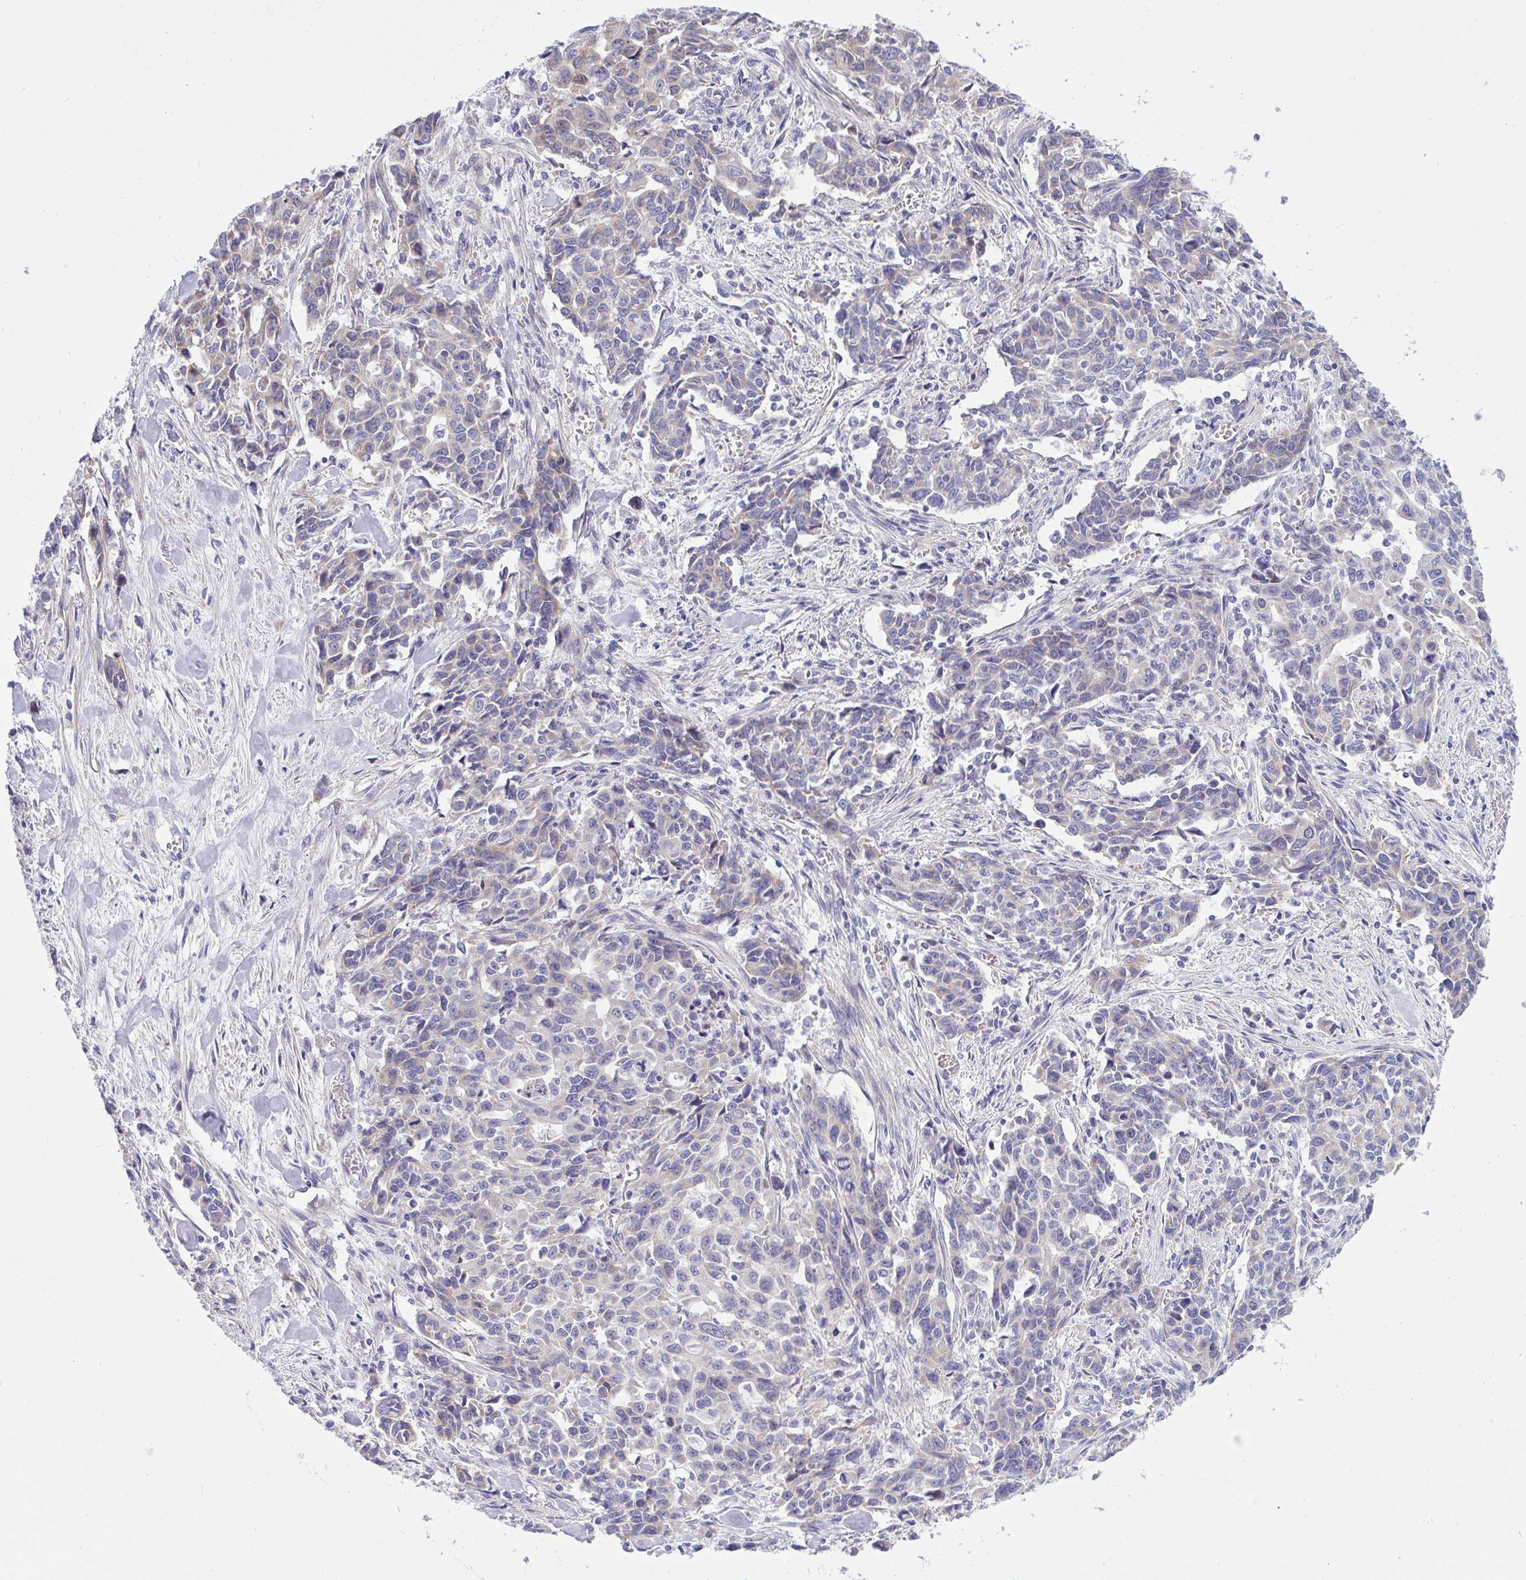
{"staining": {"intensity": "weak", "quantity": "25%-75%", "location": "cytoplasmic/membranous"}, "tissue": "stomach cancer", "cell_type": "Tumor cells", "image_type": "cancer", "snomed": [{"axis": "morphology", "description": "Adenocarcinoma, NOS"}, {"axis": "topography", "description": "Stomach, upper"}], "caption": "Brown immunohistochemical staining in stomach adenocarcinoma exhibits weak cytoplasmic/membranous expression in approximately 25%-75% of tumor cells.", "gene": "NTN1", "patient": {"sex": "male", "age": 85}}